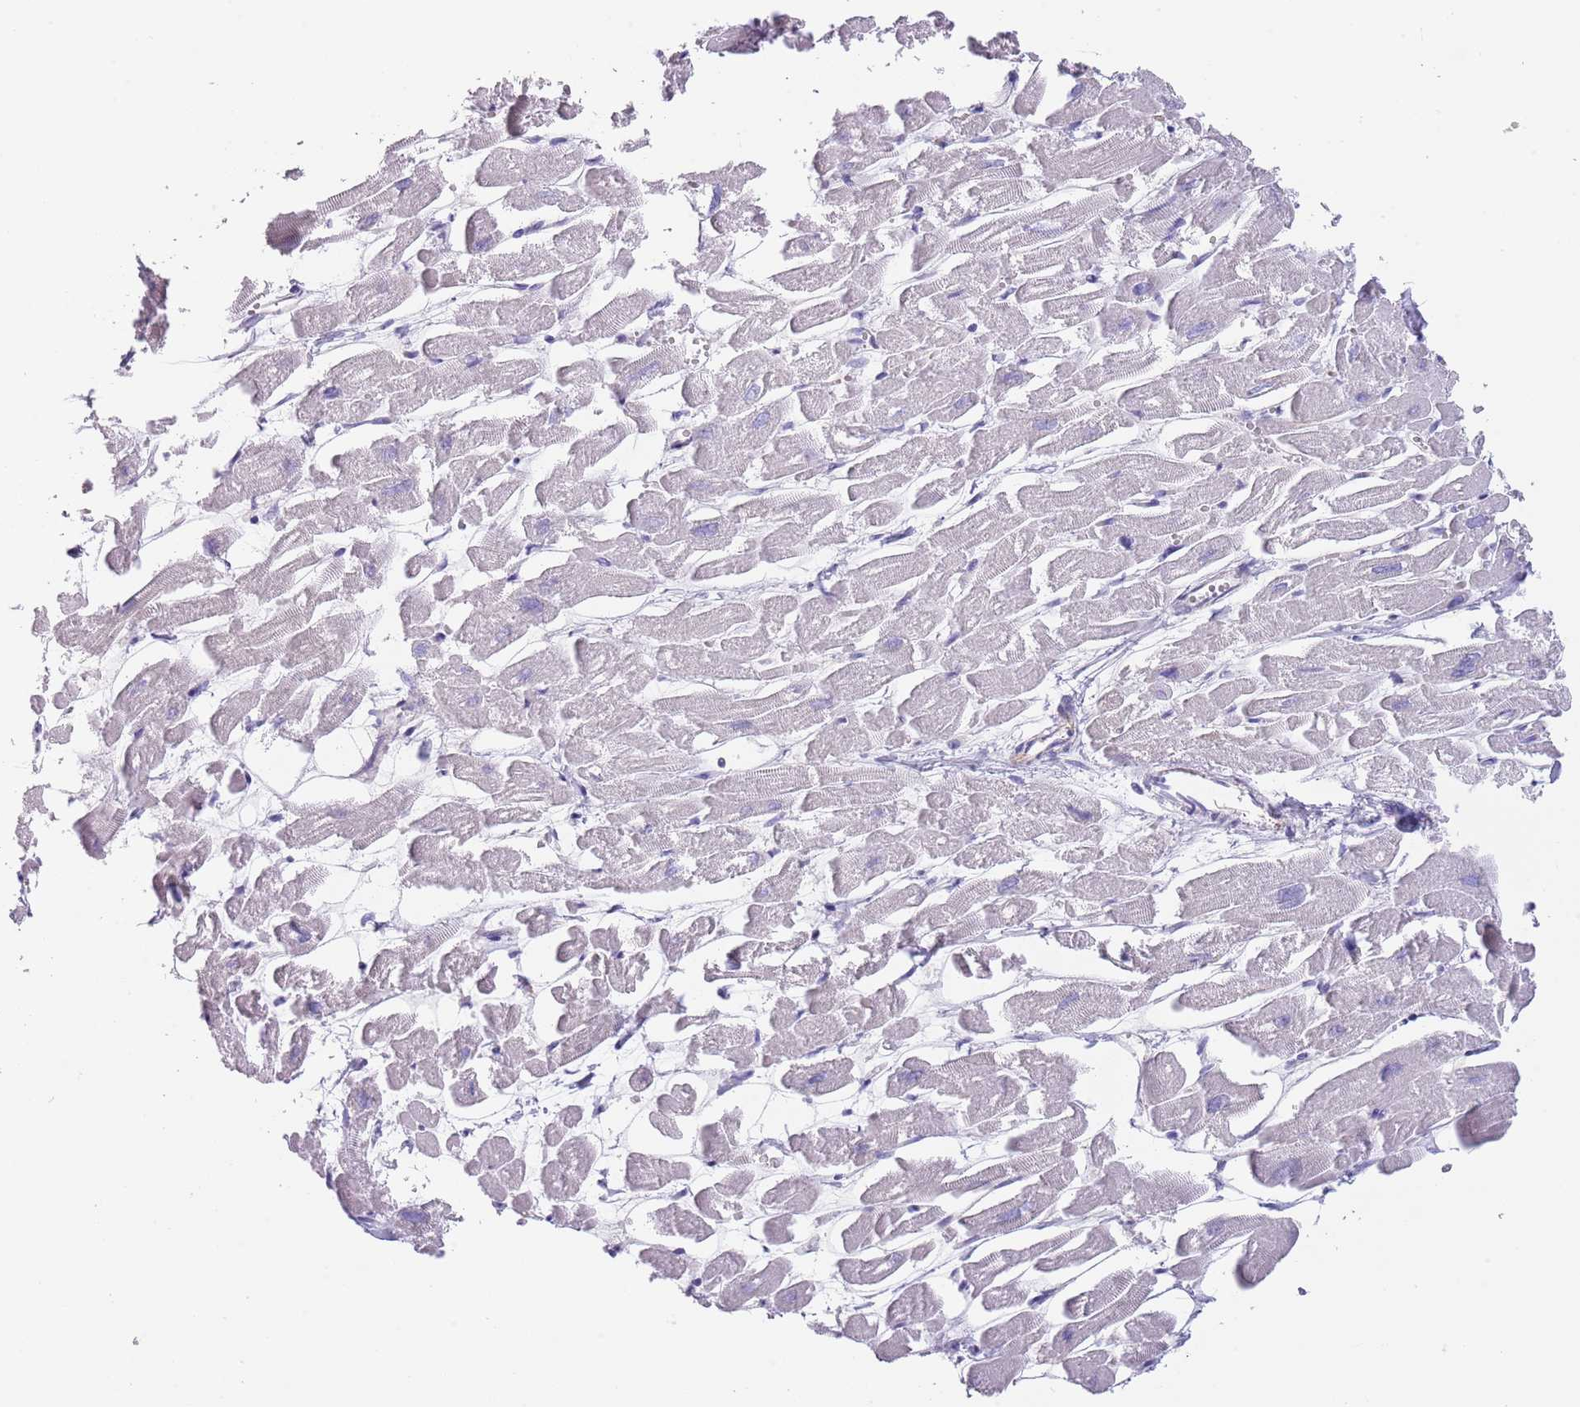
{"staining": {"intensity": "moderate", "quantity": "<25%", "location": "cytoplasmic/membranous"}, "tissue": "heart muscle", "cell_type": "Cardiomyocytes", "image_type": "normal", "snomed": [{"axis": "morphology", "description": "Normal tissue, NOS"}, {"axis": "topography", "description": "Heart"}], "caption": "IHC of benign heart muscle shows low levels of moderate cytoplasmic/membranous expression in approximately <25% of cardiomyocytes.", "gene": "TSGA13", "patient": {"sex": "male", "age": 54}}